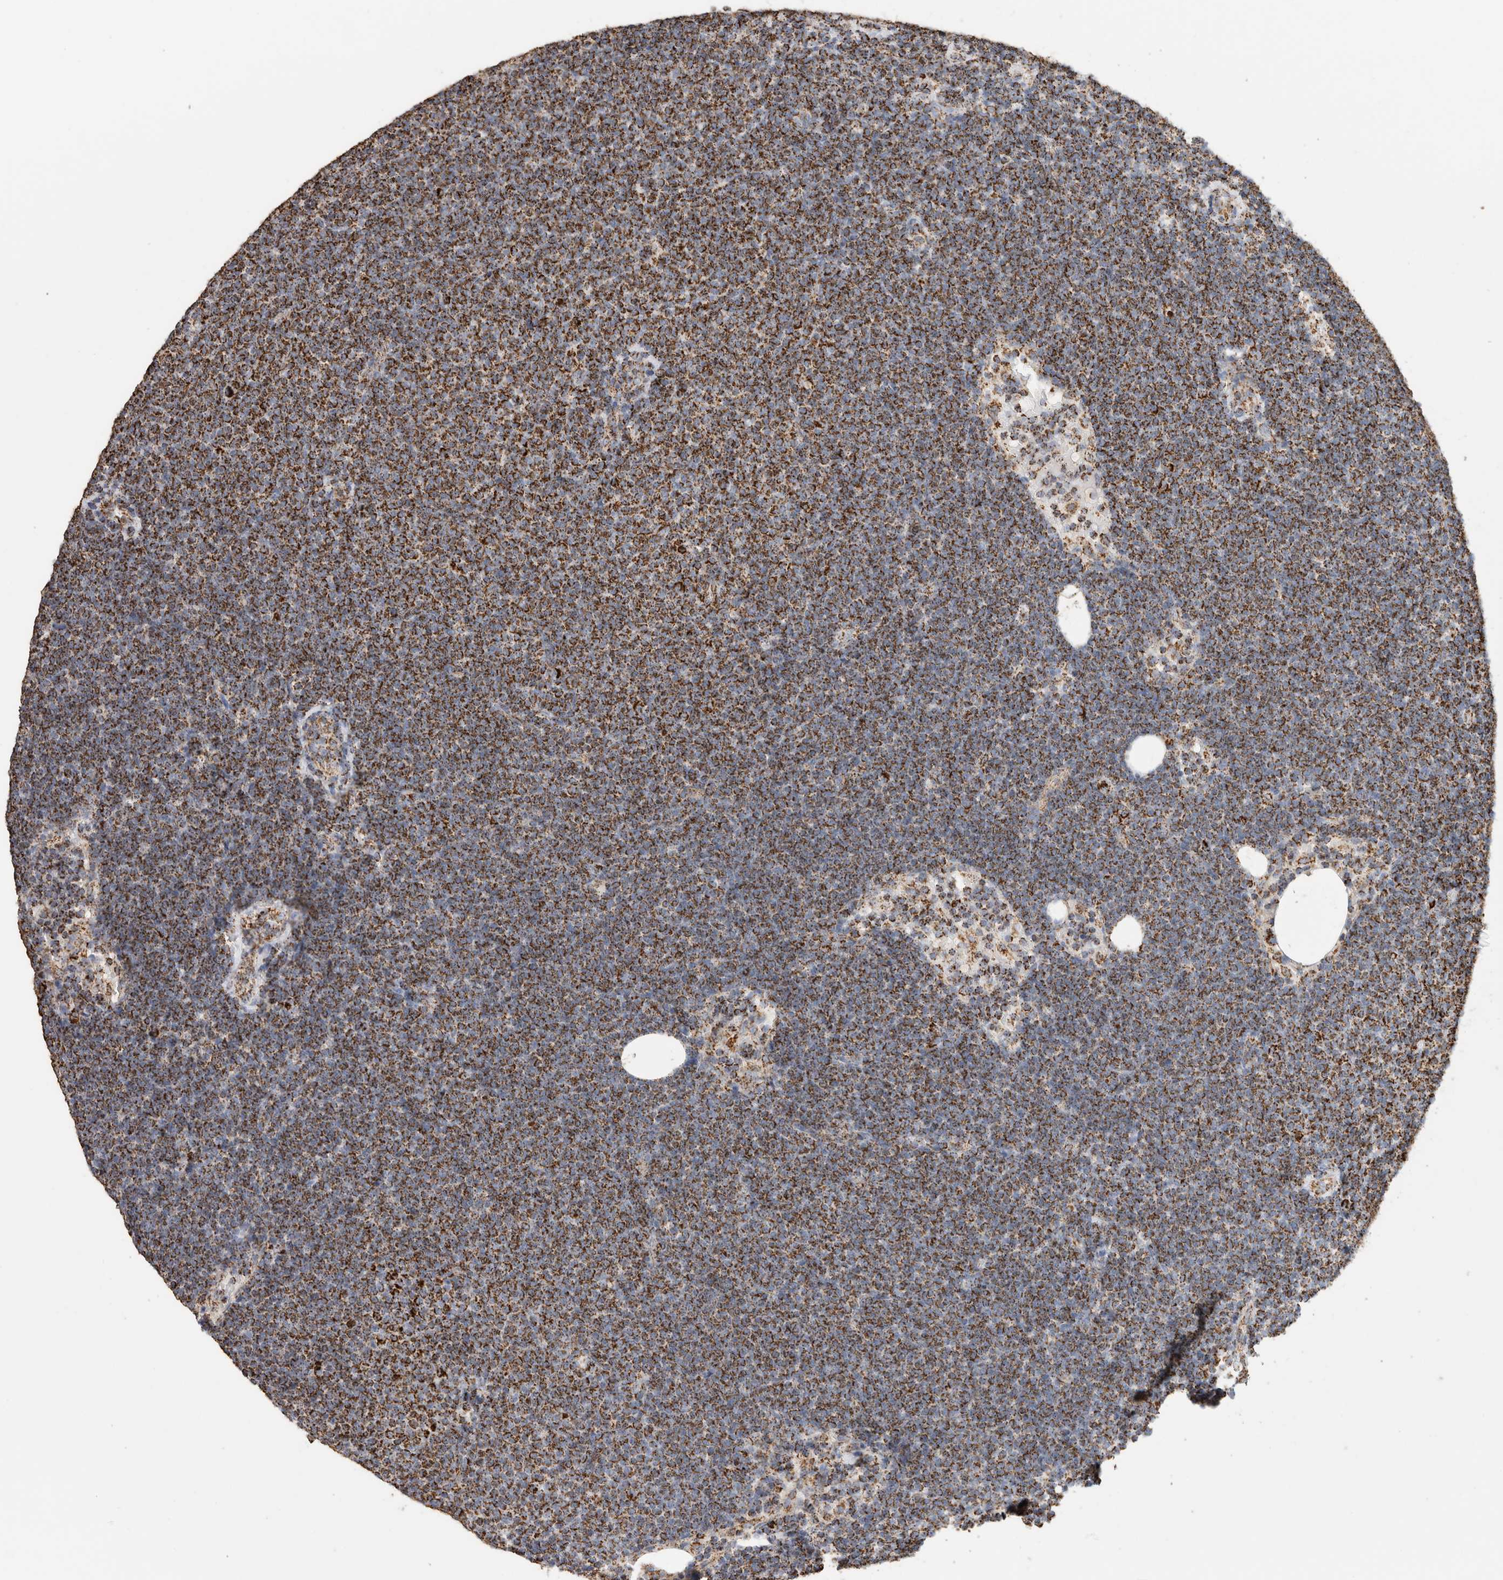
{"staining": {"intensity": "strong", "quantity": ">75%", "location": "cytoplasmic/membranous"}, "tissue": "lymphoma", "cell_type": "Tumor cells", "image_type": "cancer", "snomed": [{"axis": "morphology", "description": "Malignant lymphoma, non-Hodgkin's type, Low grade"}, {"axis": "topography", "description": "Lymph node"}], "caption": "Immunohistochemistry (IHC) (DAB) staining of human malignant lymphoma, non-Hodgkin's type (low-grade) displays strong cytoplasmic/membranous protein staining in approximately >75% of tumor cells. (DAB (3,3'-diaminobenzidine) = brown stain, brightfield microscopy at high magnification).", "gene": "C1QBP", "patient": {"sex": "female", "age": 53}}